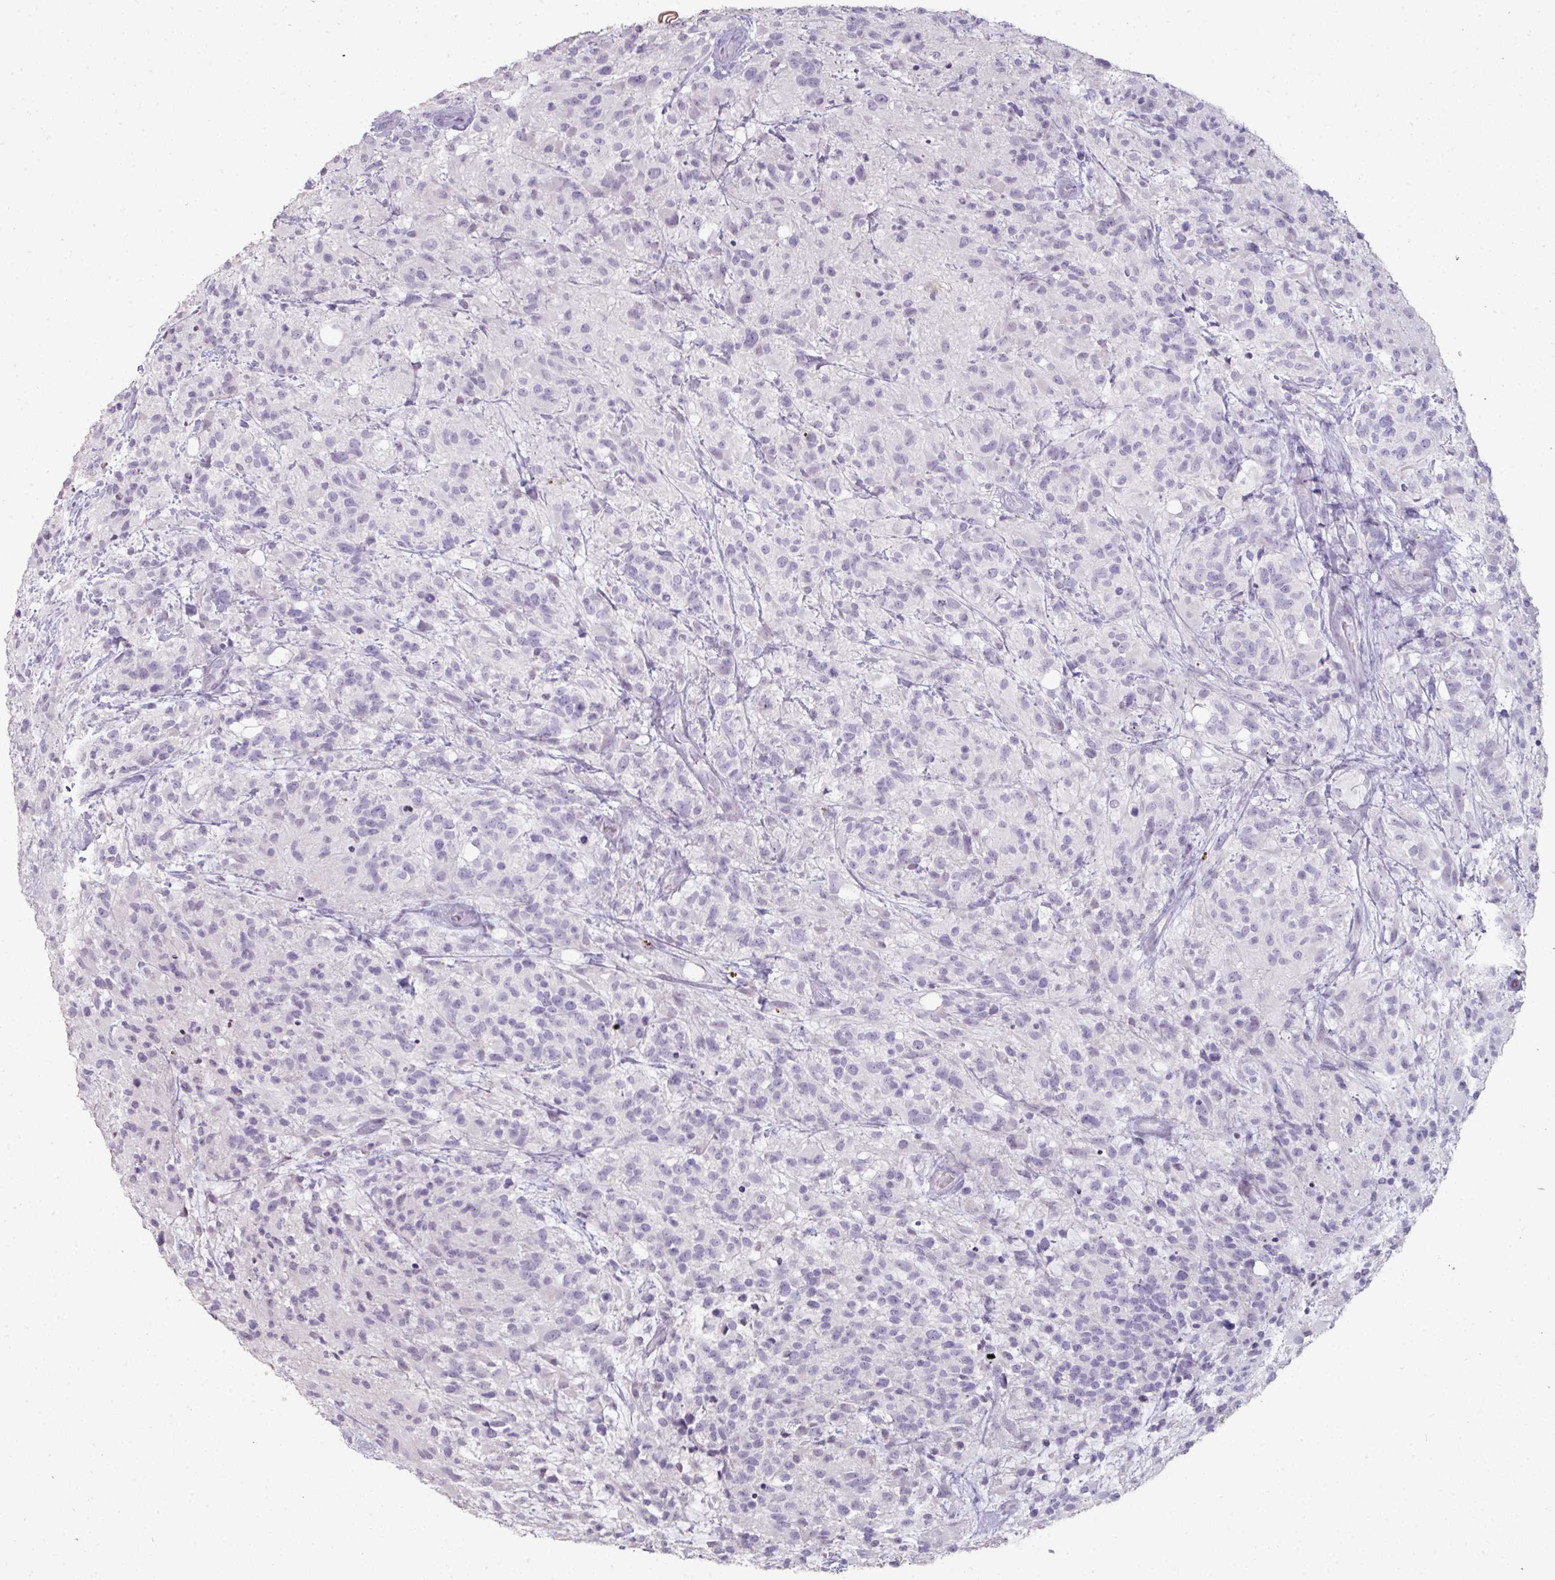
{"staining": {"intensity": "negative", "quantity": "none", "location": "none"}, "tissue": "glioma", "cell_type": "Tumor cells", "image_type": "cancer", "snomed": [{"axis": "morphology", "description": "Glioma, malignant, High grade"}, {"axis": "topography", "description": "Brain"}], "caption": "High power microscopy histopathology image of an immunohistochemistry (IHC) histopathology image of glioma, revealing no significant positivity in tumor cells.", "gene": "GTF2H3", "patient": {"sex": "female", "age": 67}}